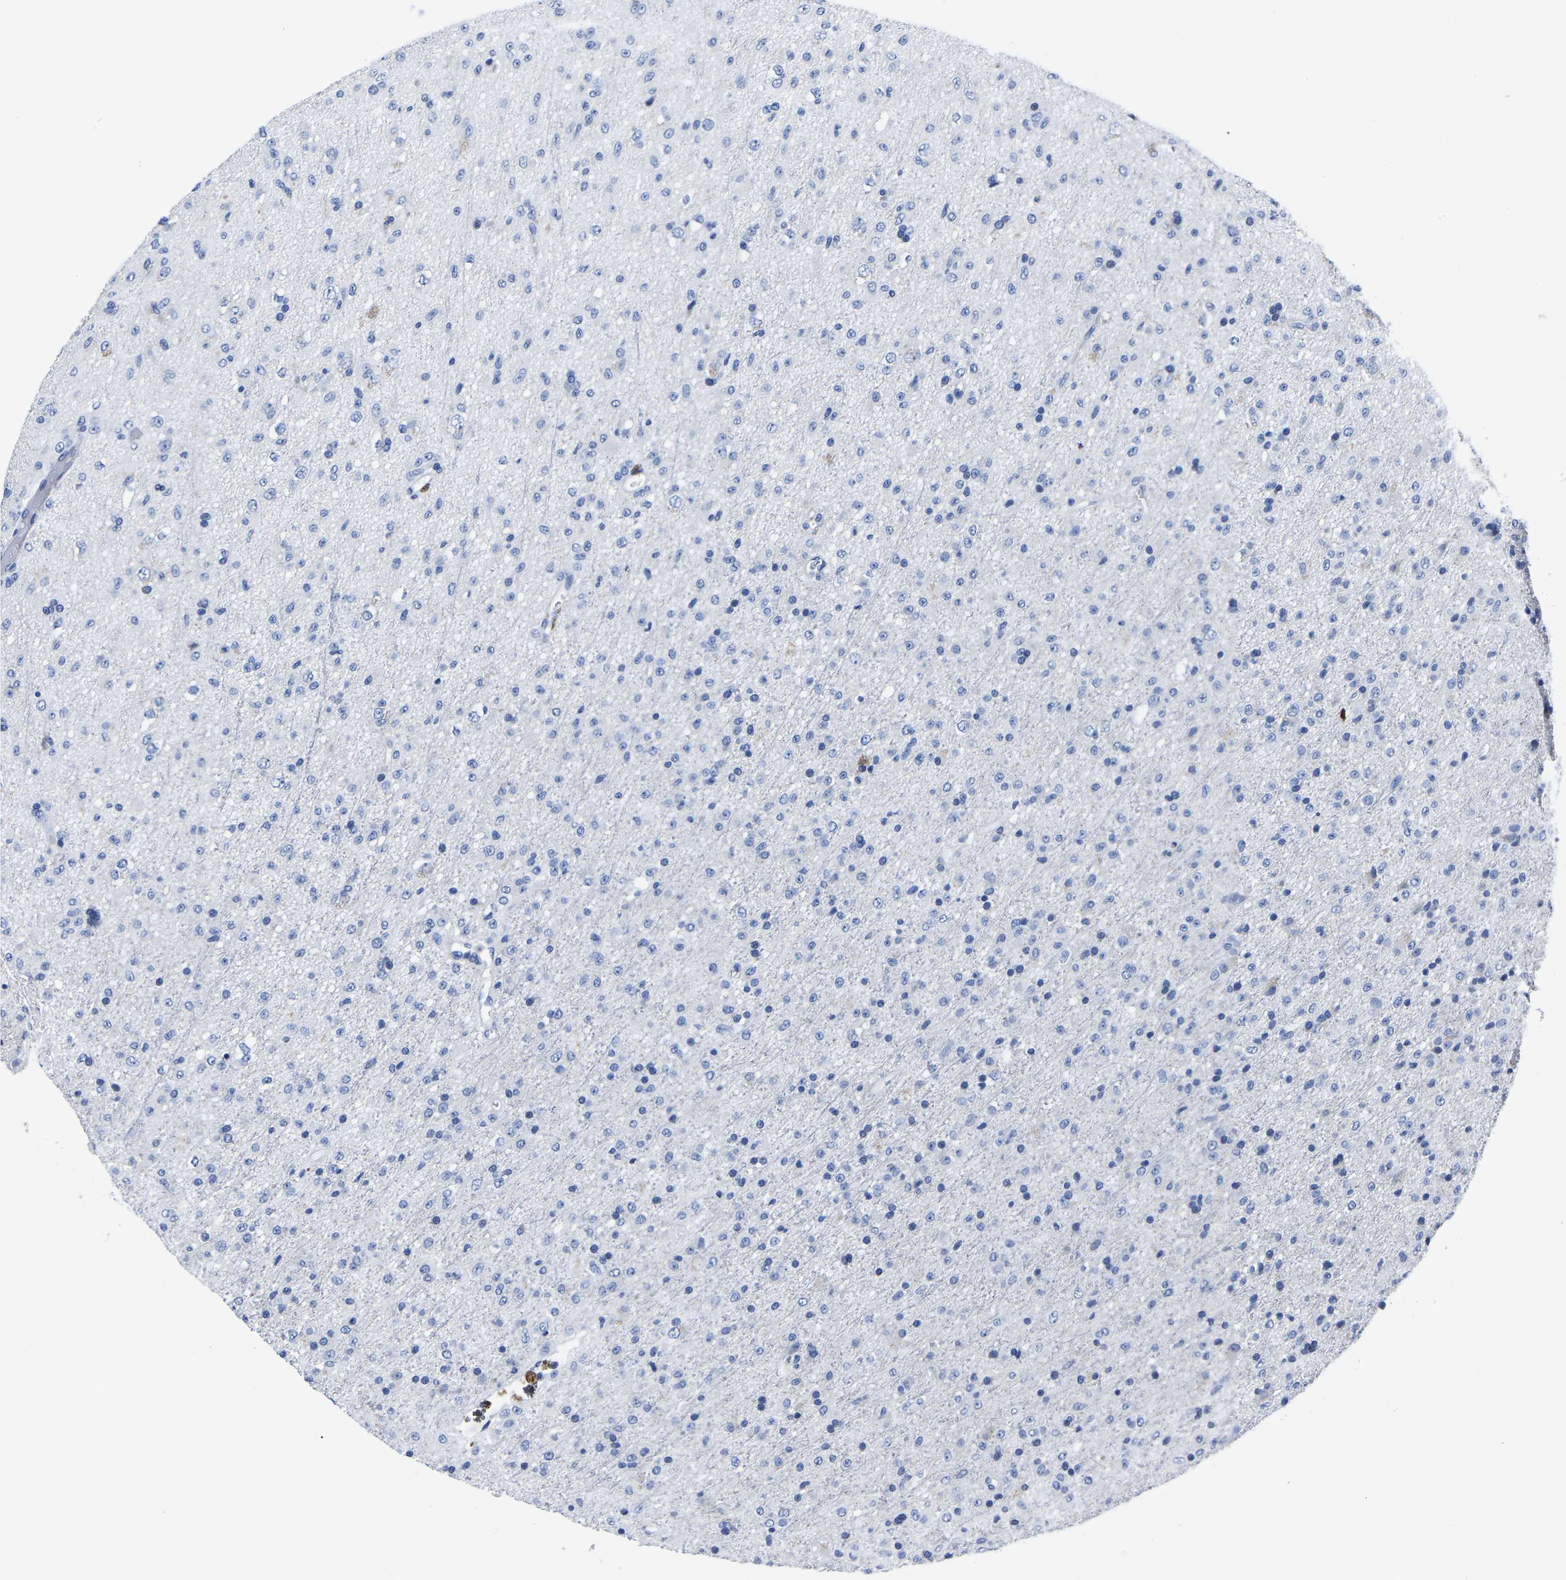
{"staining": {"intensity": "weak", "quantity": "<25%", "location": "cytoplasmic/membranous"}, "tissue": "glioma", "cell_type": "Tumor cells", "image_type": "cancer", "snomed": [{"axis": "morphology", "description": "Glioma, malignant, Low grade"}, {"axis": "topography", "description": "Brain"}], "caption": "This is a image of IHC staining of glioma, which shows no expression in tumor cells.", "gene": "MOV10L1", "patient": {"sex": "male", "age": 65}}